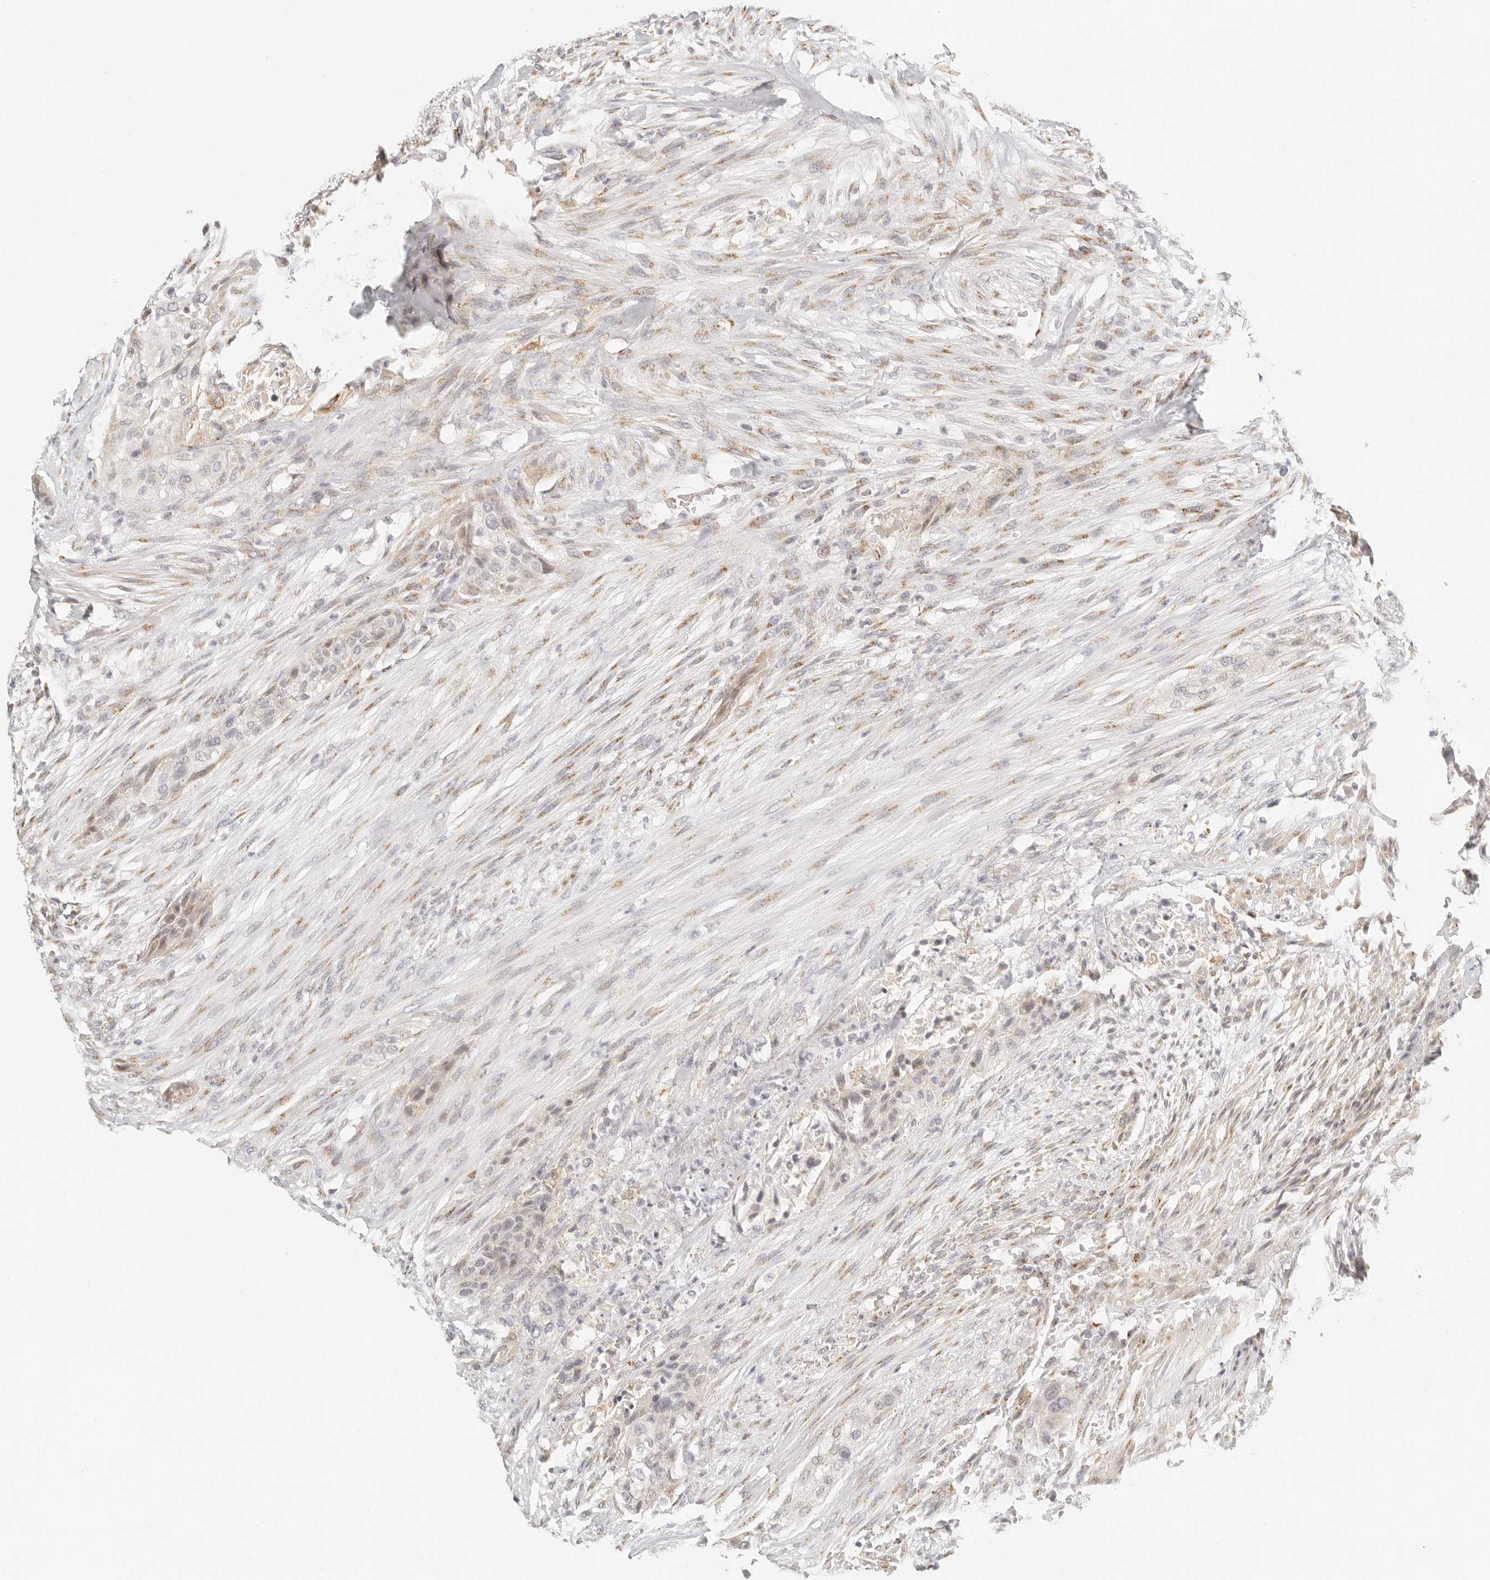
{"staining": {"intensity": "negative", "quantity": "none", "location": "none"}, "tissue": "urothelial cancer", "cell_type": "Tumor cells", "image_type": "cancer", "snomed": [{"axis": "morphology", "description": "Urothelial carcinoma, High grade"}, {"axis": "topography", "description": "Urinary bladder"}], "caption": "Human high-grade urothelial carcinoma stained for a protein using immunohistochemistry (IHC) shows no positivity in tumor cells.", "gene": "FAM20B", "patient": {"sex": "male", "age": 35}}